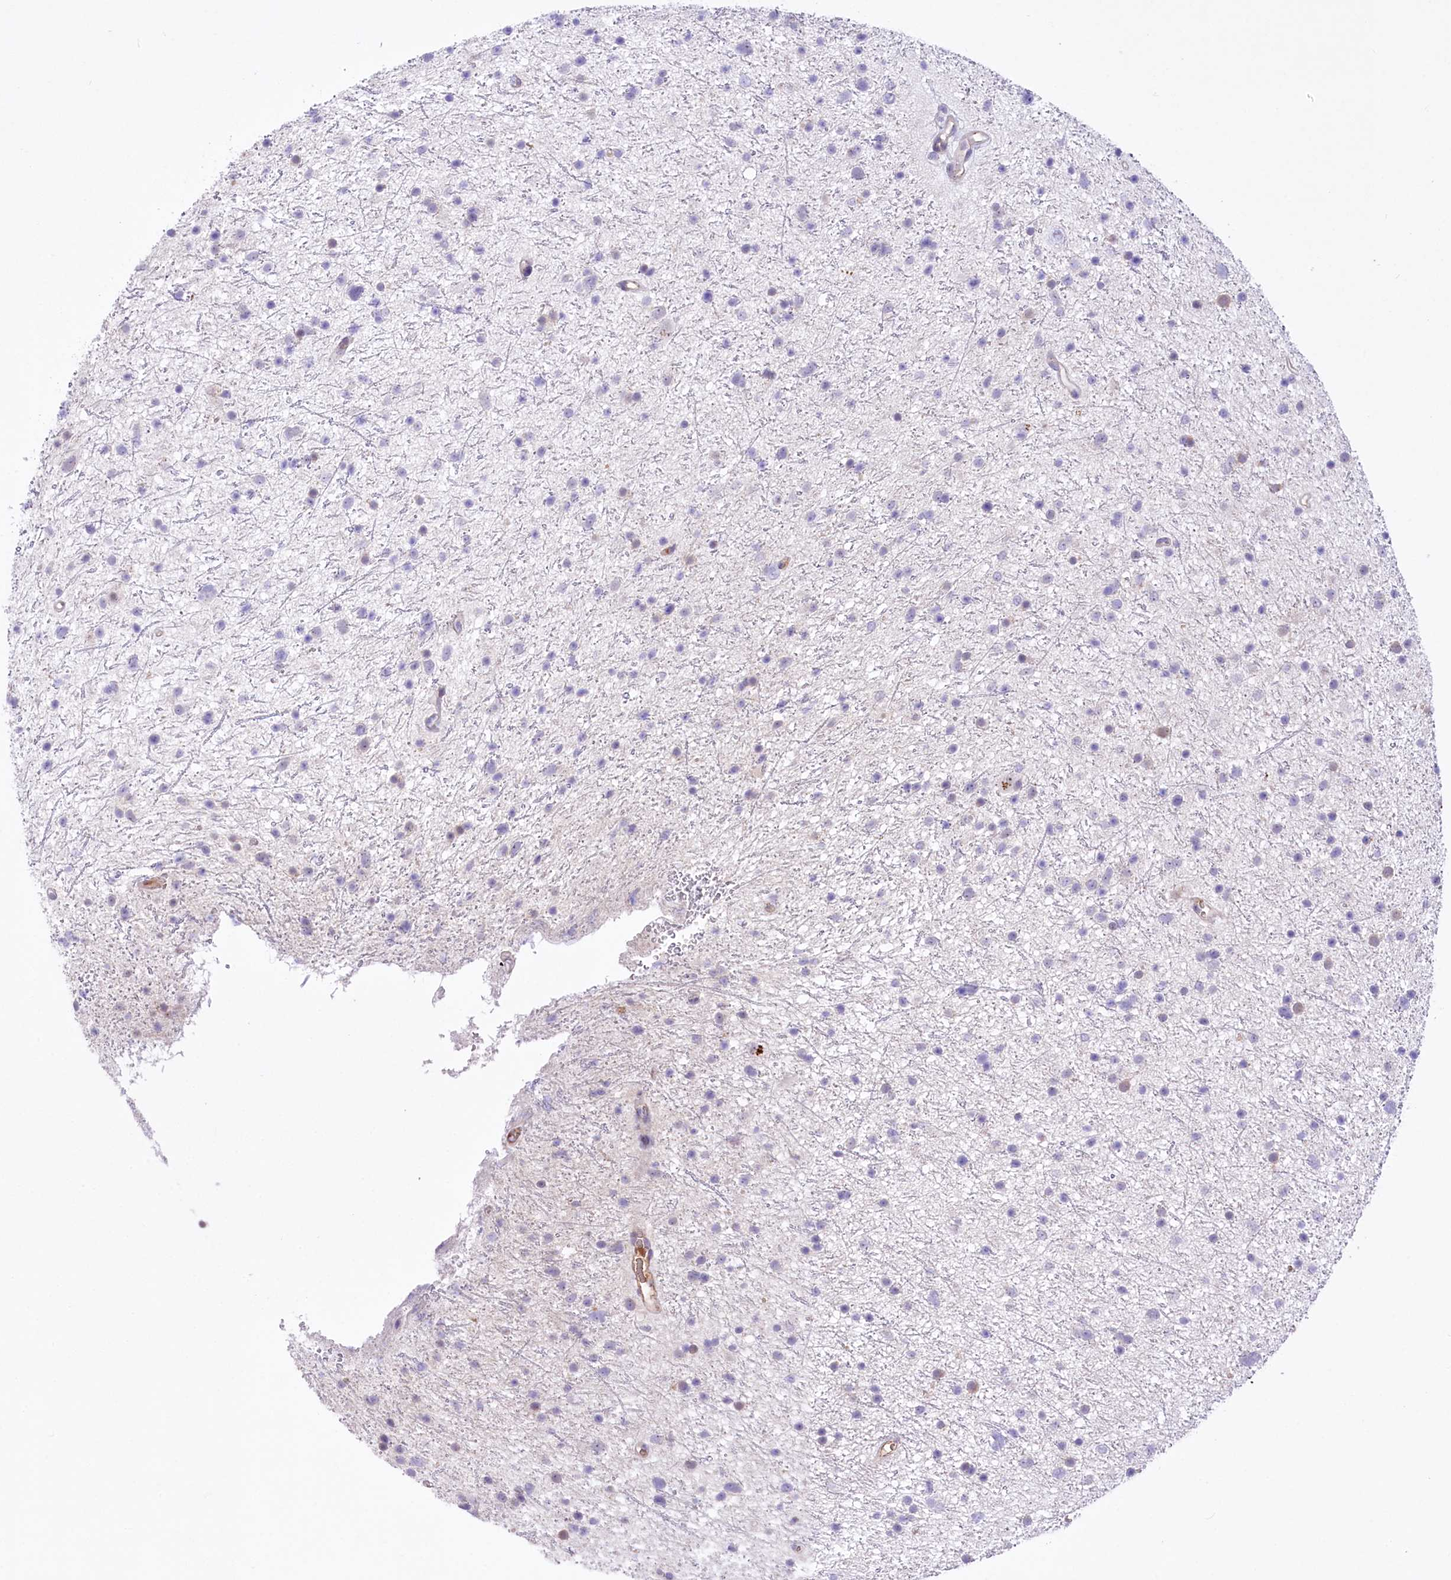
{"staining": {"intensity": "negative", "quantity": "none", "location": "none"}, "tissue": "glioma", "cell_type": "Tumor cells", "image_type": "cancer", "snomed": [{"axis": "morphology", "description": "Glioma, malignant, Low grade"}, {"axis": "topography", "description": "Cerebral cortex"}], "caption": "Tumor cells are negative for brown protein staining in glioma. Nuclei are stained in blue.", "gene": "CEP164", "patient": {"sex": "female", "age": 39}}